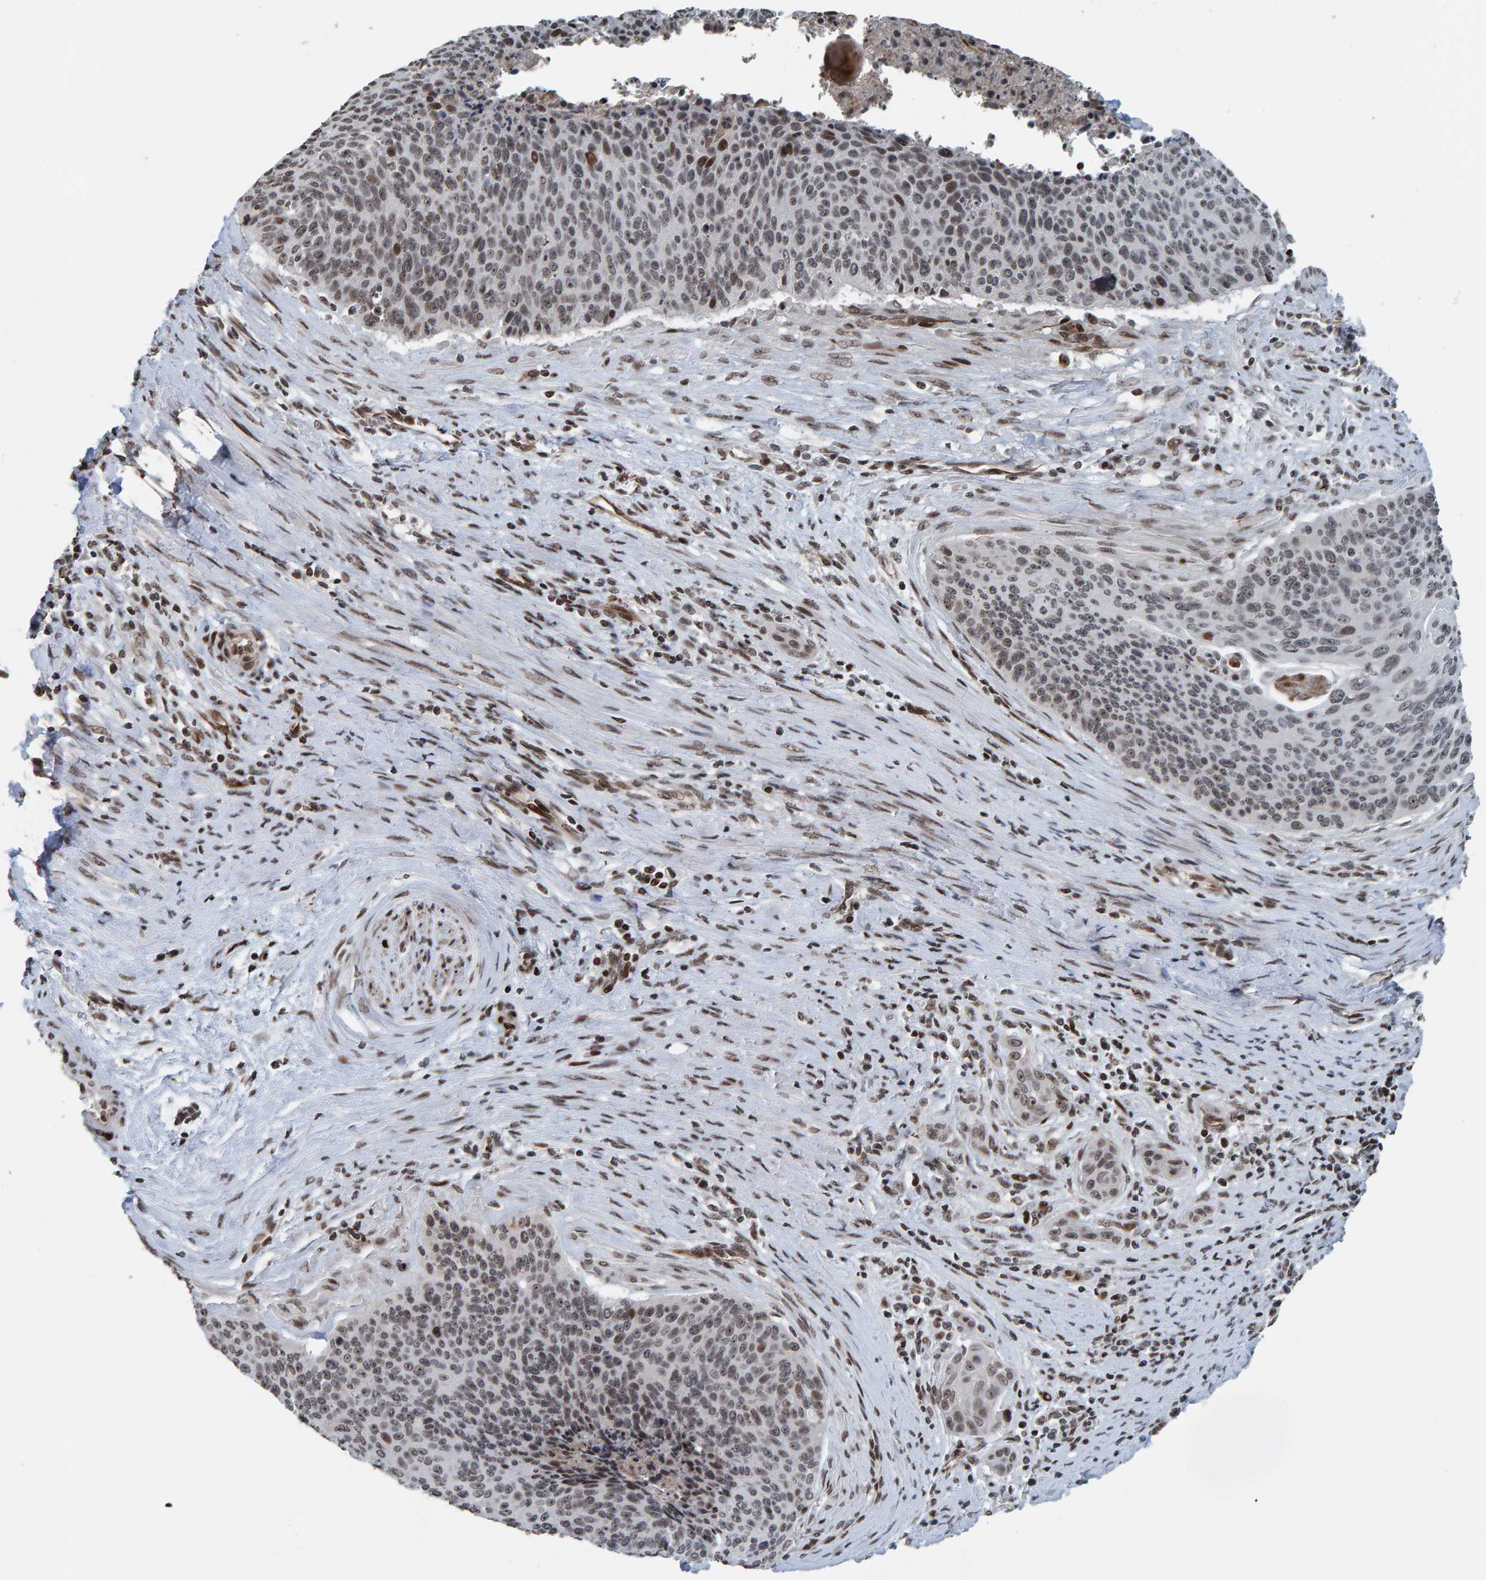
{"staining": {"intensity": "moderate", "quantity": "<25%", "location": "nuclear"}, "tissue": "cervical cancer", "cell_type": "Tumor cells", "image_type": "cancer", "snomed": [{"axis": "morphology", "description": "Squamous cell carcinoma, NOS"}, {"axis": "topography", "description": "Cervix"}], "caption": "A photomicrograph of cervical cancer (squamous cell carcinoma) stained for a protein demonstrates moderate nuclear brown staining in tumor cells. Immunohistochemistry (ihc) stains the protein of interest in brown and the nuclei are stained blue.", "gene": "ZNF366", "patient": {"sex": "female", "age": 55}}